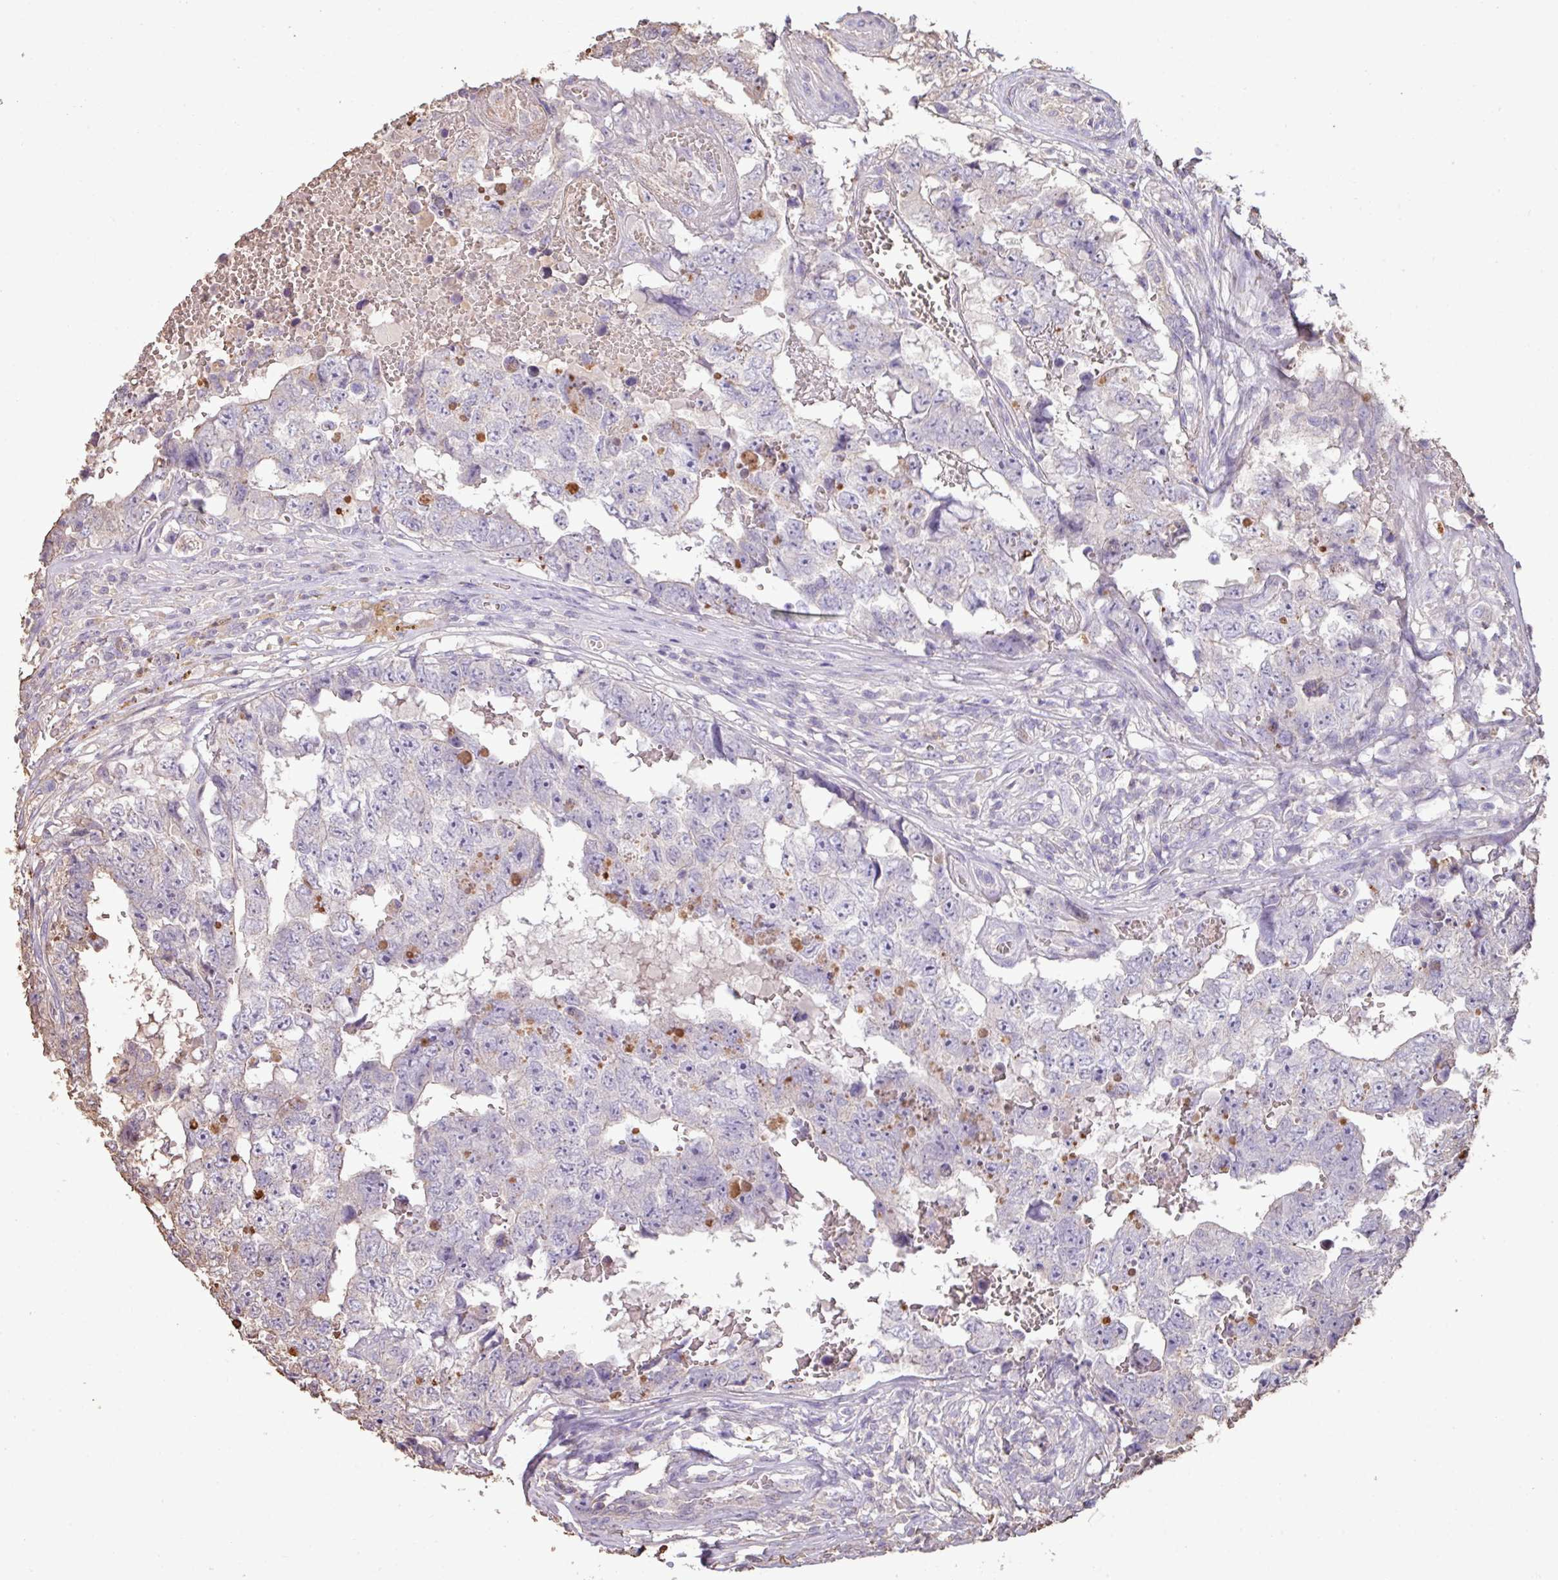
{"staining": {"intensity": "negative", "quantity": "none", "location": "none"}, "tissue": "testis cancer", "cell_type": "Tumor cells", "image_type": "cancer", "snomed": [{"axis": "morphology", "description": "Carcinoma, Embryonal, NOS"}, {"axis": "topography", "description": "Testis"}], "caption": "Tumor cells are negative for protein expression in human testis embryonal carcinoma. The staining was performed using DAB to visualize the protein expression in brown, while the nuclei were stained in blue with hematoxylin (Magnification: 20x).", "gene": "CAMK2B", "patient": {"sex": "male", "age": 25}}